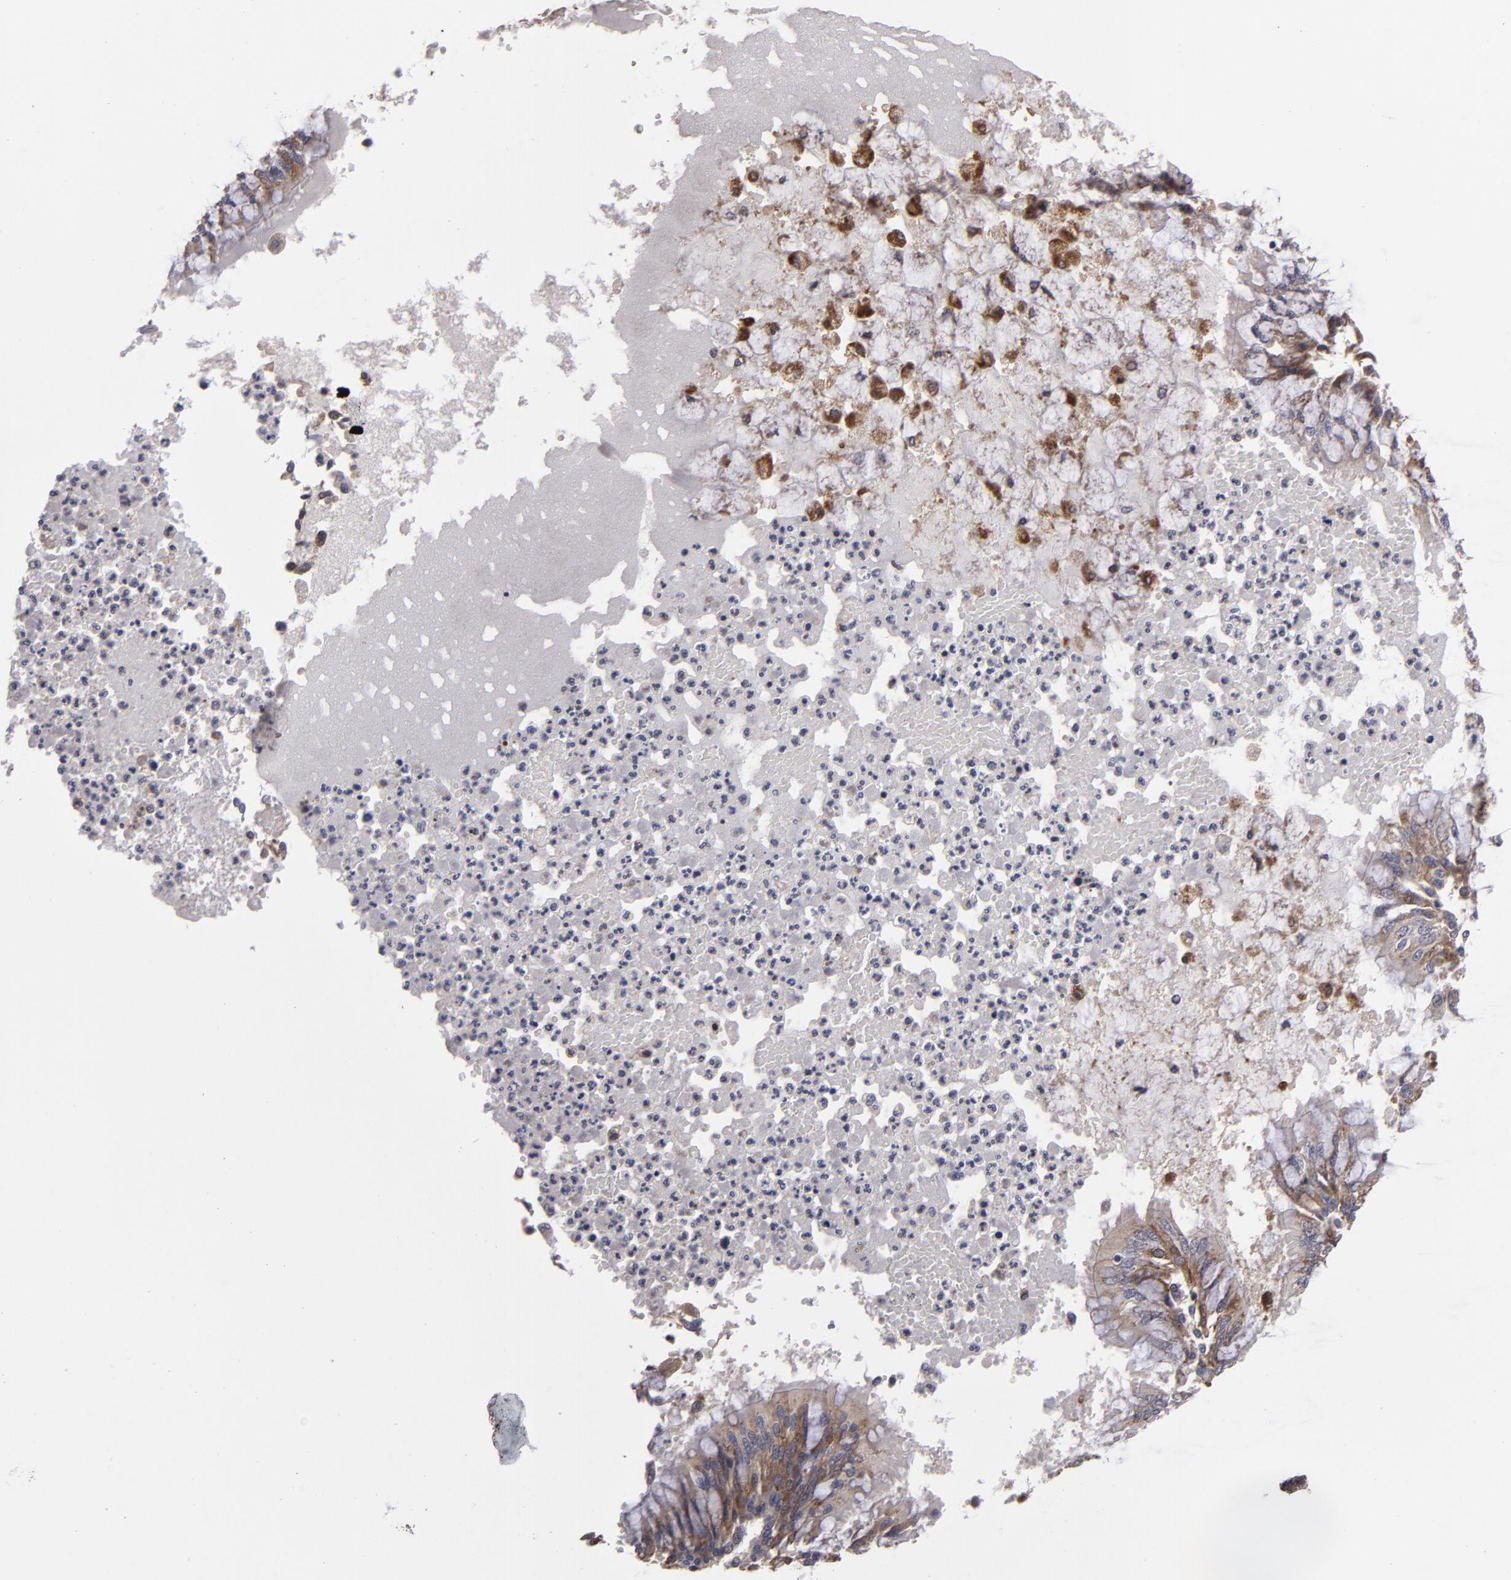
{"staining": {"intensity": "weak", "quantity": ">75%", "location": "cytoplasmic/membranous"}, "tissue": "bronchus", "cell_type": "Respiratory epithelial cells", "image_type": "normal", "snomed": [{"axis": "morphology", "description": "Normal tissue, NOS"}, {"axis": "topography", "description": "Cartilage tissue"}, {"axis": "topography", "description": "Bronchus"}, {"axis": "topography", "description": "Lung"}], "caption": "An IHC histopathology image of benign tissue is shown. Protein staining in brown labels weak cytoplasmic/membranous positivity in bronchus within respiratory epithelial cells. The staining was performed using DAB to visualize the protein expression in brown, while the nuclei were stained in blue with hematoxylin (Magnification: 20x).", "gene": "SND1", "patient": {"sex": "female", "age": 49}}